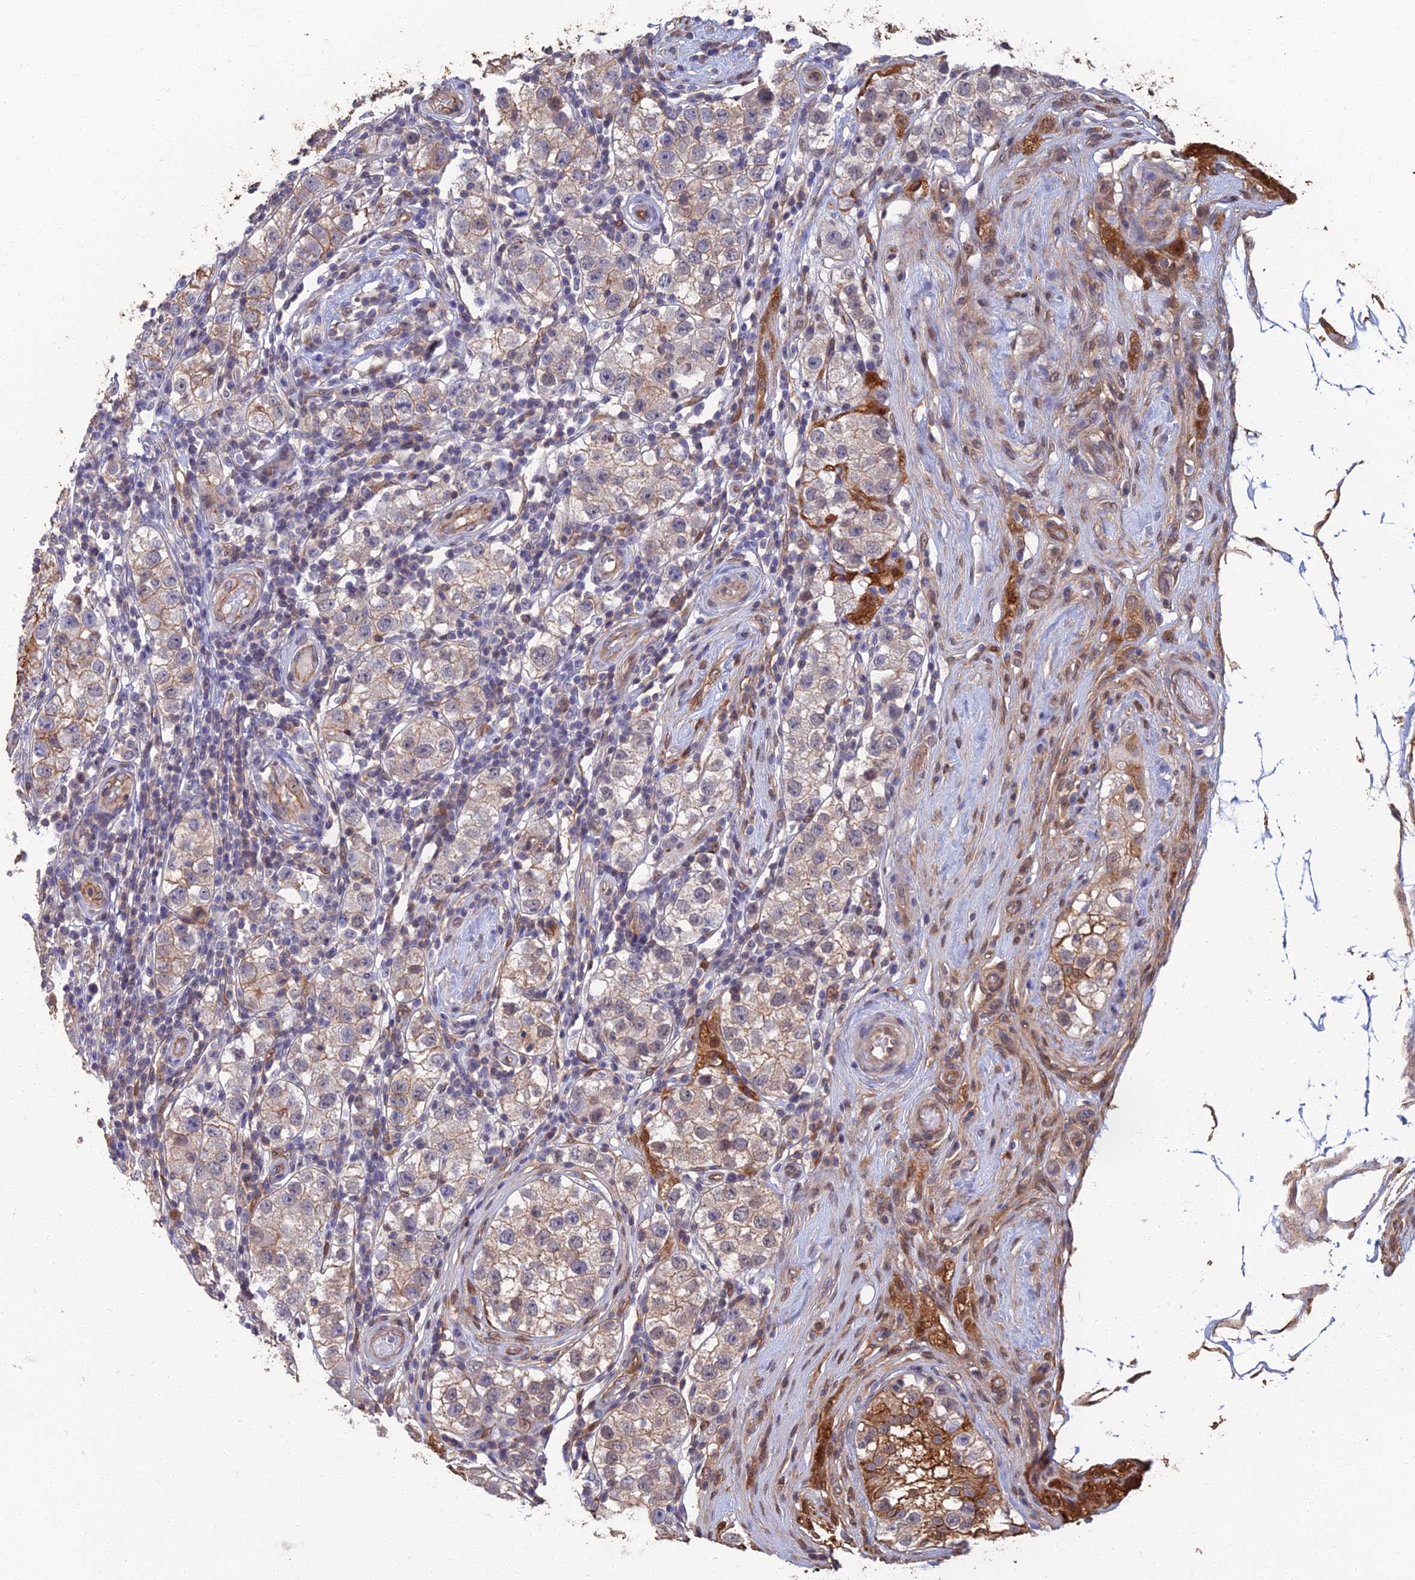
{"staining": {"intensity": "moderate", "quantity": "25%-75%", "location": "cytoplasmic/membranous"}, "tissue": "testis cancer", "cell_type": "Tumor cells", "image_type": "cancer", "snomed": [{"axis": "morphology", "description": "Seminoma, NOS"}, {"axis": "topography", "description": "Testis"}], "caption": "Immunohistochemical staining of testis cancer (seminoma) exhibits moderate cytoplasmic/membranous protein staining in about 25%-75% of tumor cells. Nuclei are stained in blue.", "gene": "LRRN3", "patient": {"sex": "male", "age": 34}}